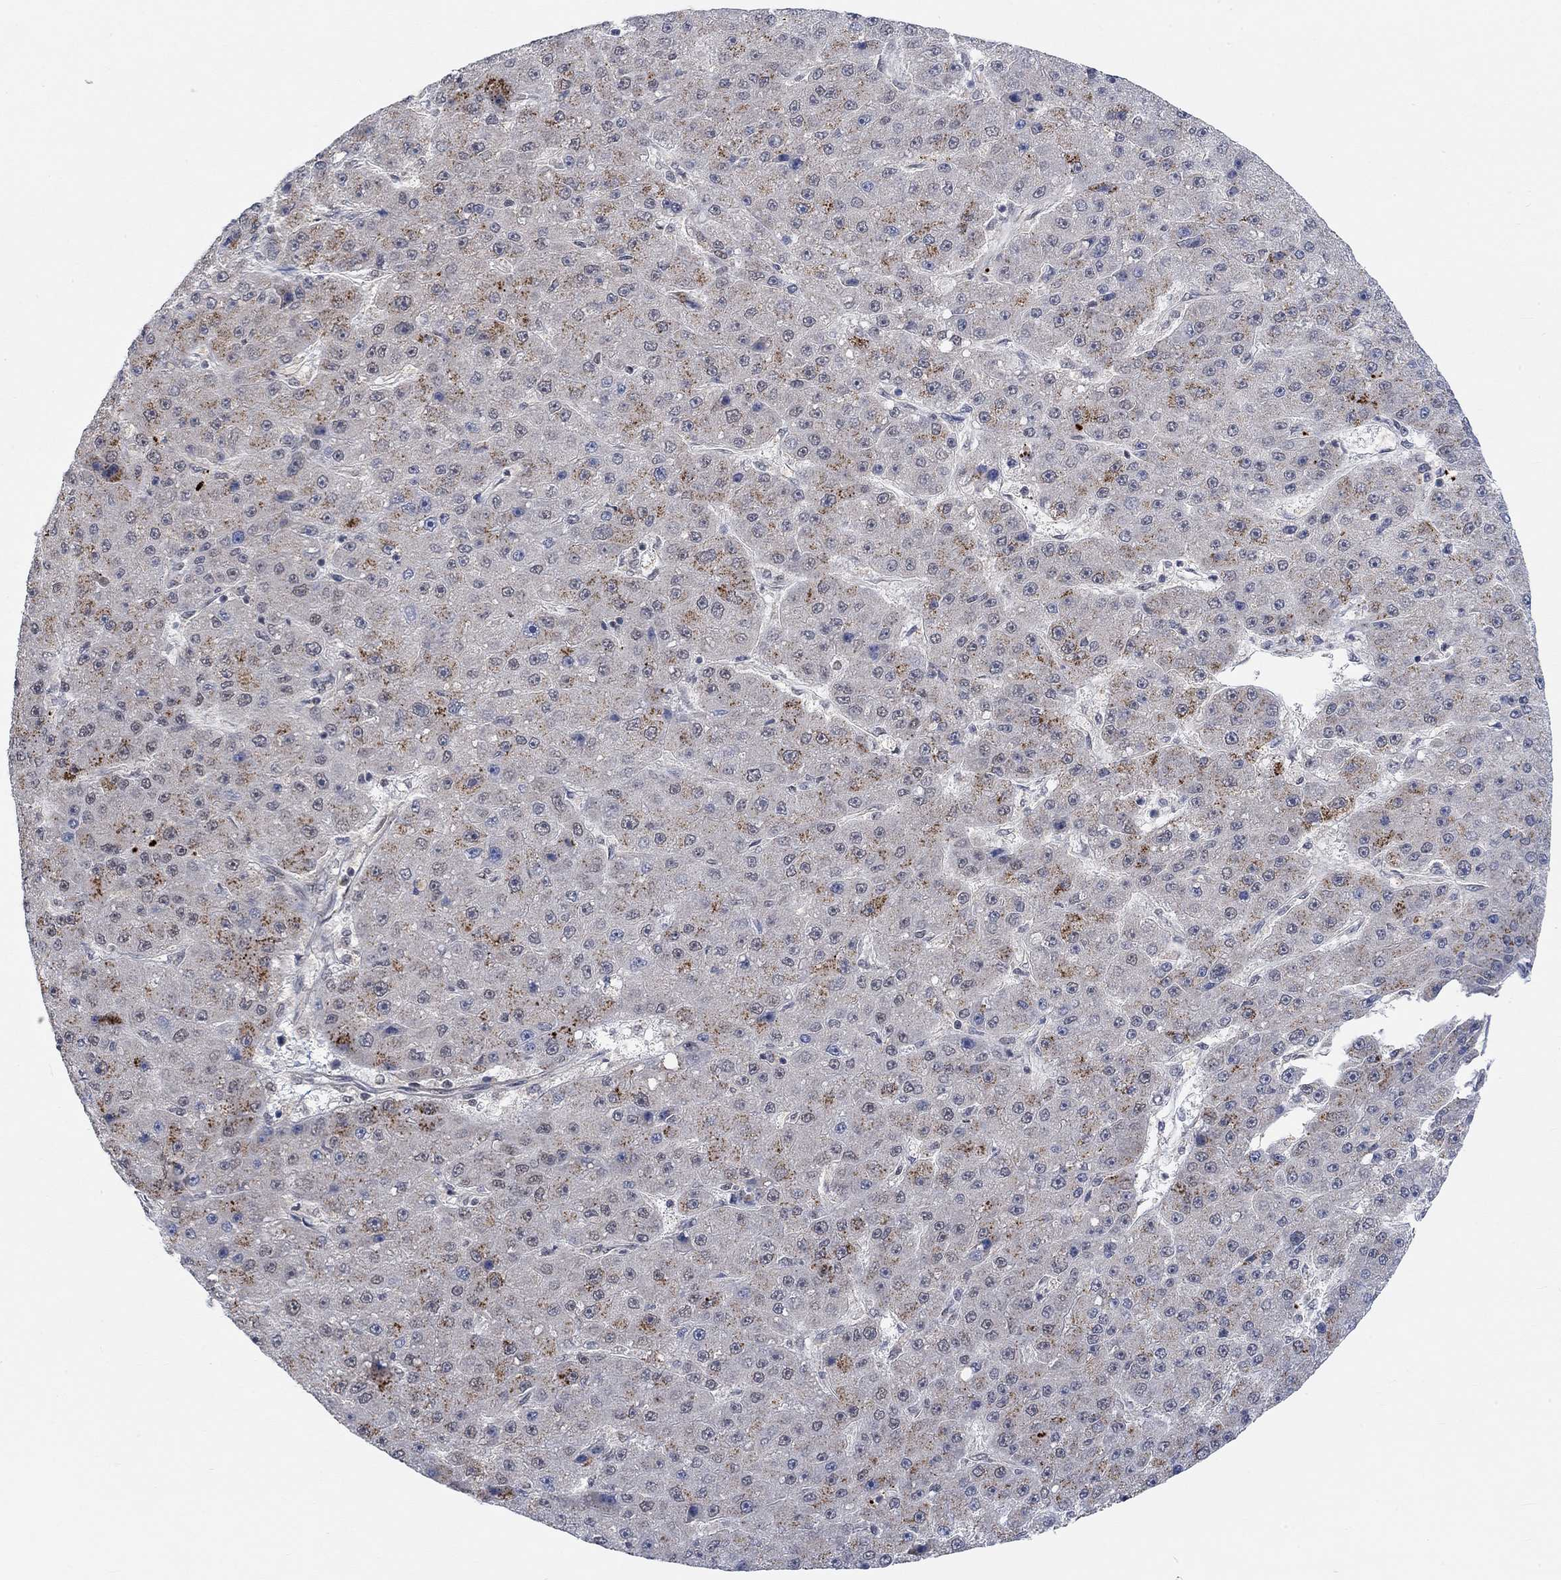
{"staining": {"intensity": "negative", "quantity": "none", "location": "none"}, "tissue": "liver cancer", "cell_type": "Tumor cells", "image_type": "cancer", "snomed": [{"axis": "morphology", "description": "Carcinoma, Hepatocellular, NOS"}, {"axis": "topography", "description": "Liver"}], "caption": "Immunohistochemistry (IHC) histopathology image of neoplastic tissue: hepatocellular carcinoma (liver) stained with DAB (3,3'-diaminobenzidine) displays no significant protein expression in tumor cells.", "gene": "THAP8", "patient": {"sex": "male", "age": 67}}